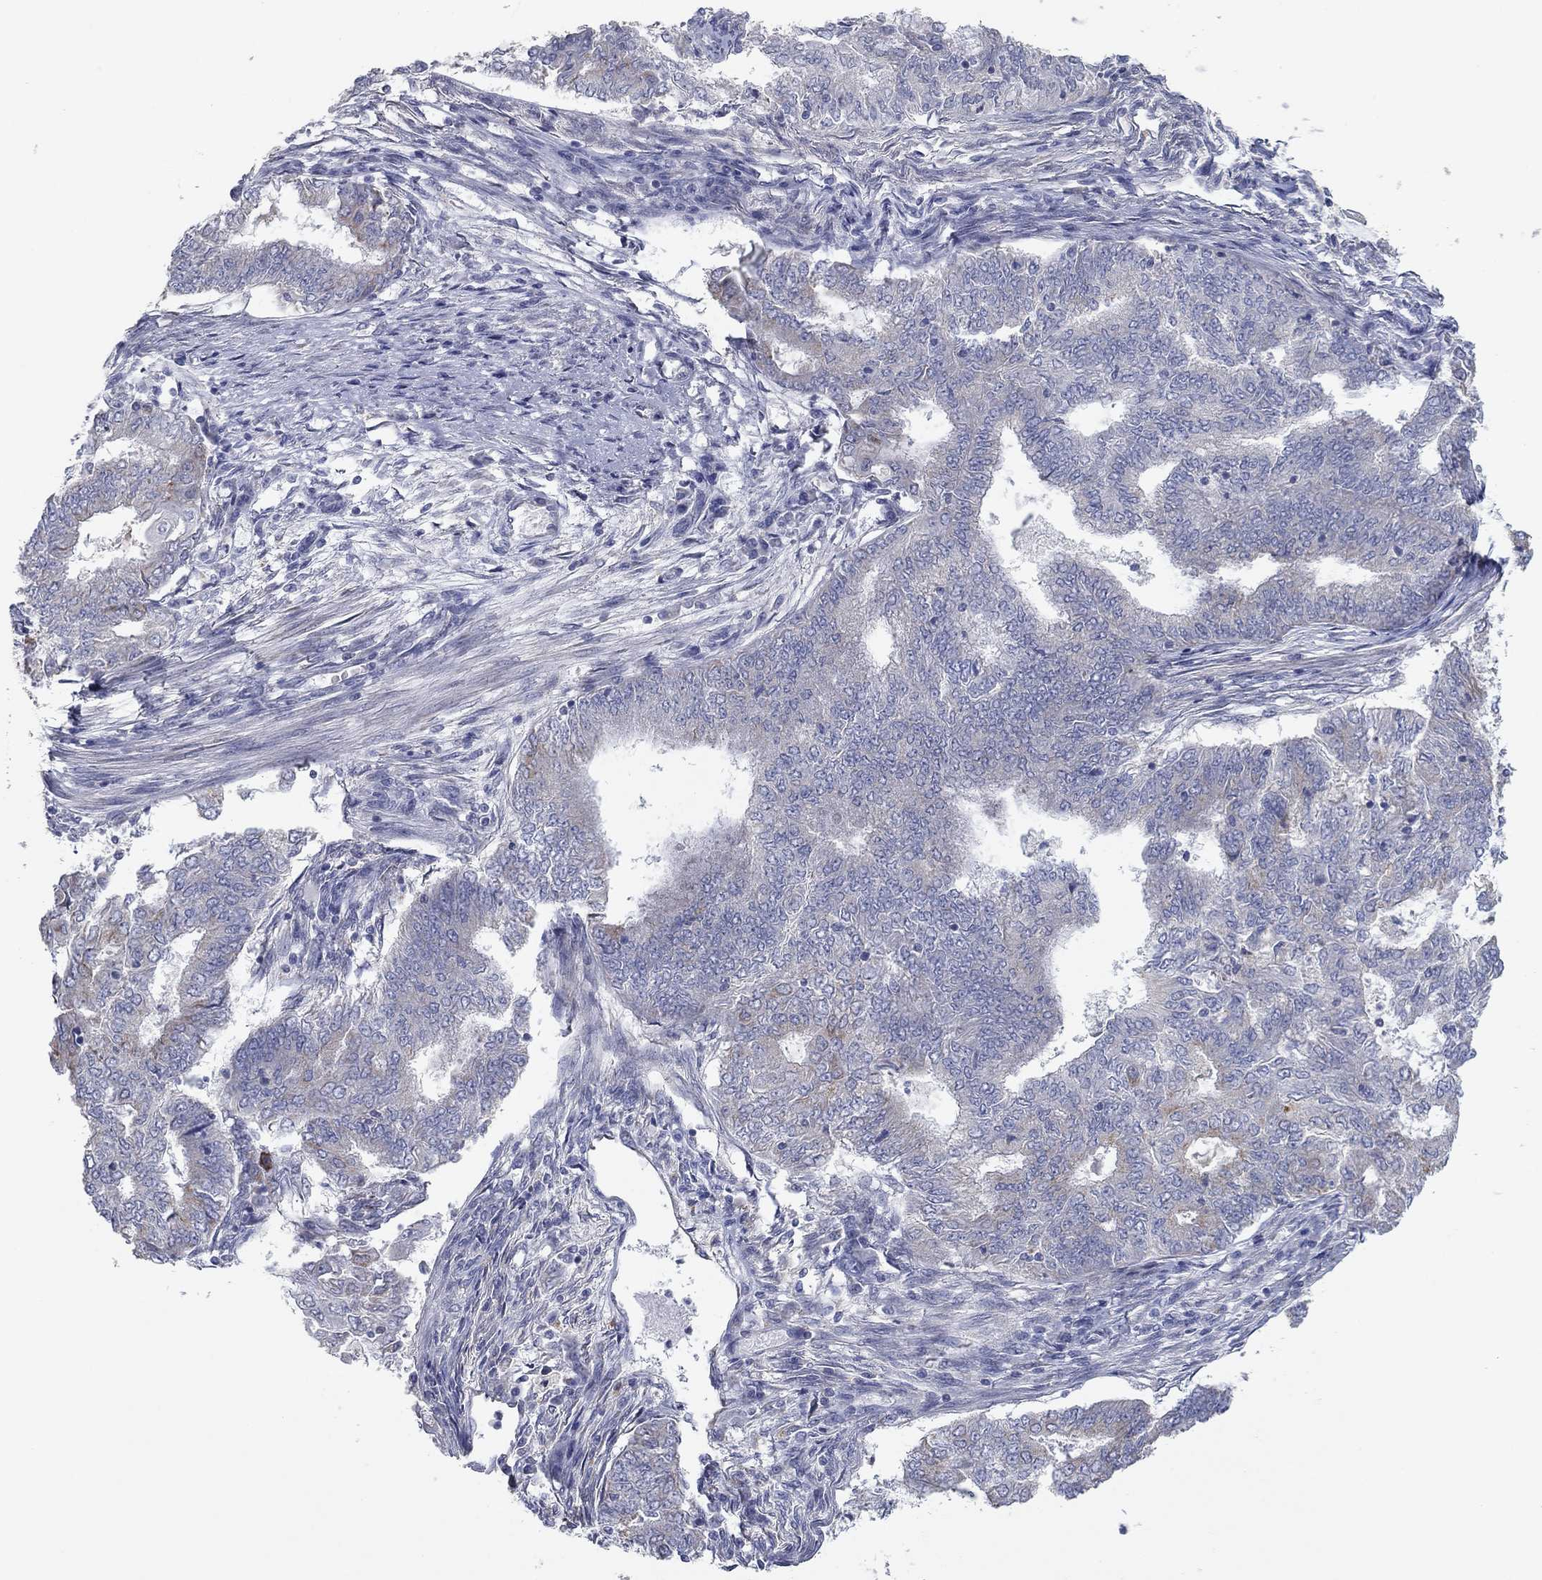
{"staining": {"intensity": "negative", "quantity": "none", "location": "none"}, "tissue": "endometrial cancer", "cell_type": "Tumor cells", "image_type": "cancer", "snomed": [{"axis": "morphology", "description": "Adenocarcinoma, NOS"}, {"axis": "topography", "description": "Endometrium"}], "caption": "The immunohistochemistry micrograph has no significant positivity in tumor cells of endometrial cancer tissue.", "gene": "PTGDS", "patient": {"sex": "female", "age": 62}}